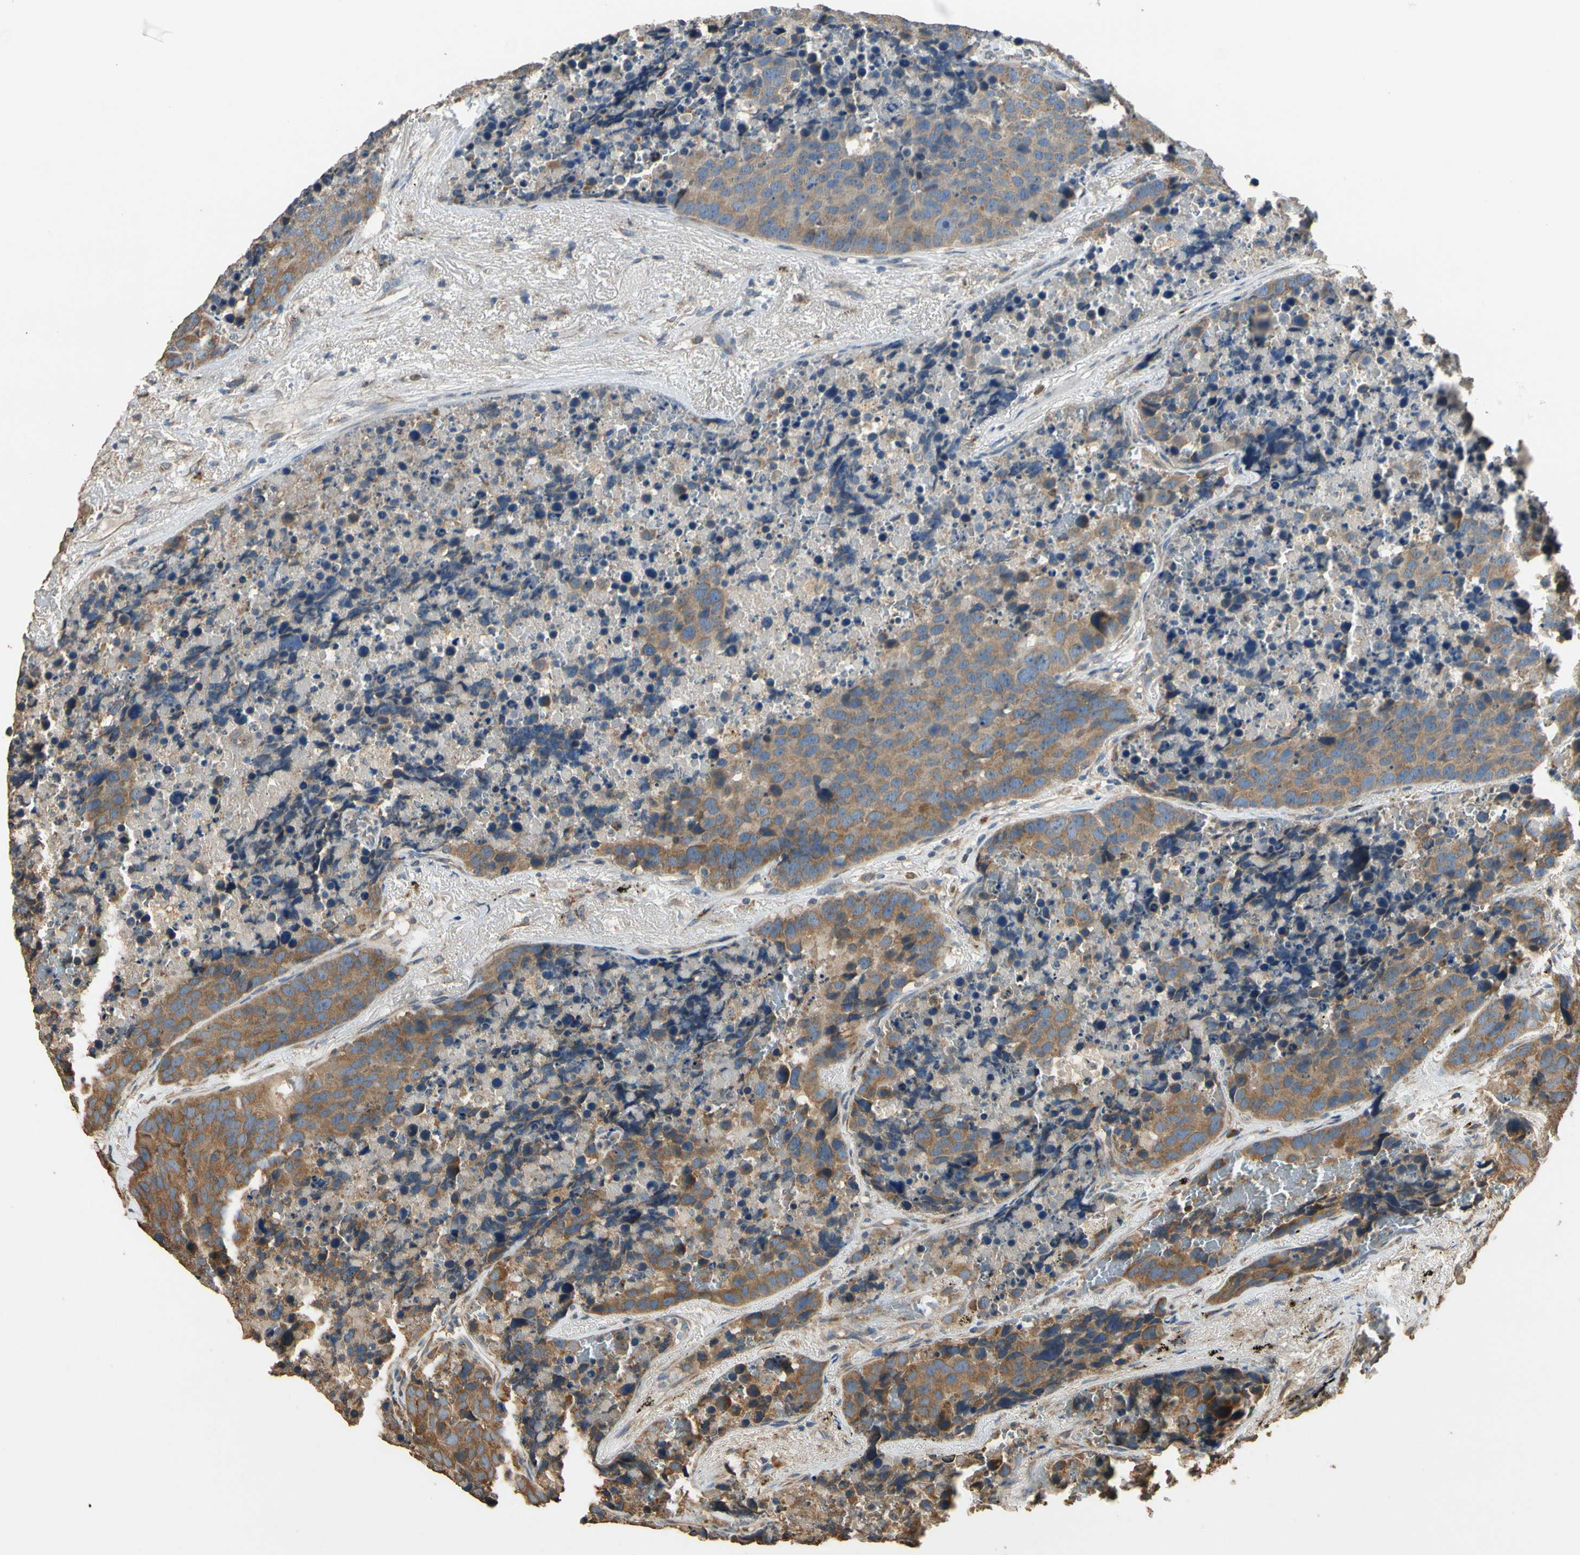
{"staining": {"intensity": "moderate", "quantity": ">75%", "location": "cytoplasmic/membranous"}, "tissue": "carcinoid", "cell_type": "Tumor cells", "image_type": "cancer", "snomed": [{"axis": "morphology", "description": "Carcinoid, malignant, NOS"}, {"axis": "topography", "description": "Lung"}], "caption": "Immunohistochemistry histopathology image of carcinoid stained for a protein (brown), which reveals medium levels of moderate cytoplasmic/membranous expression in approximately >75% of tumor cells.", "gene": "STX18", "patient": {"sex": "male", "age": 60}}